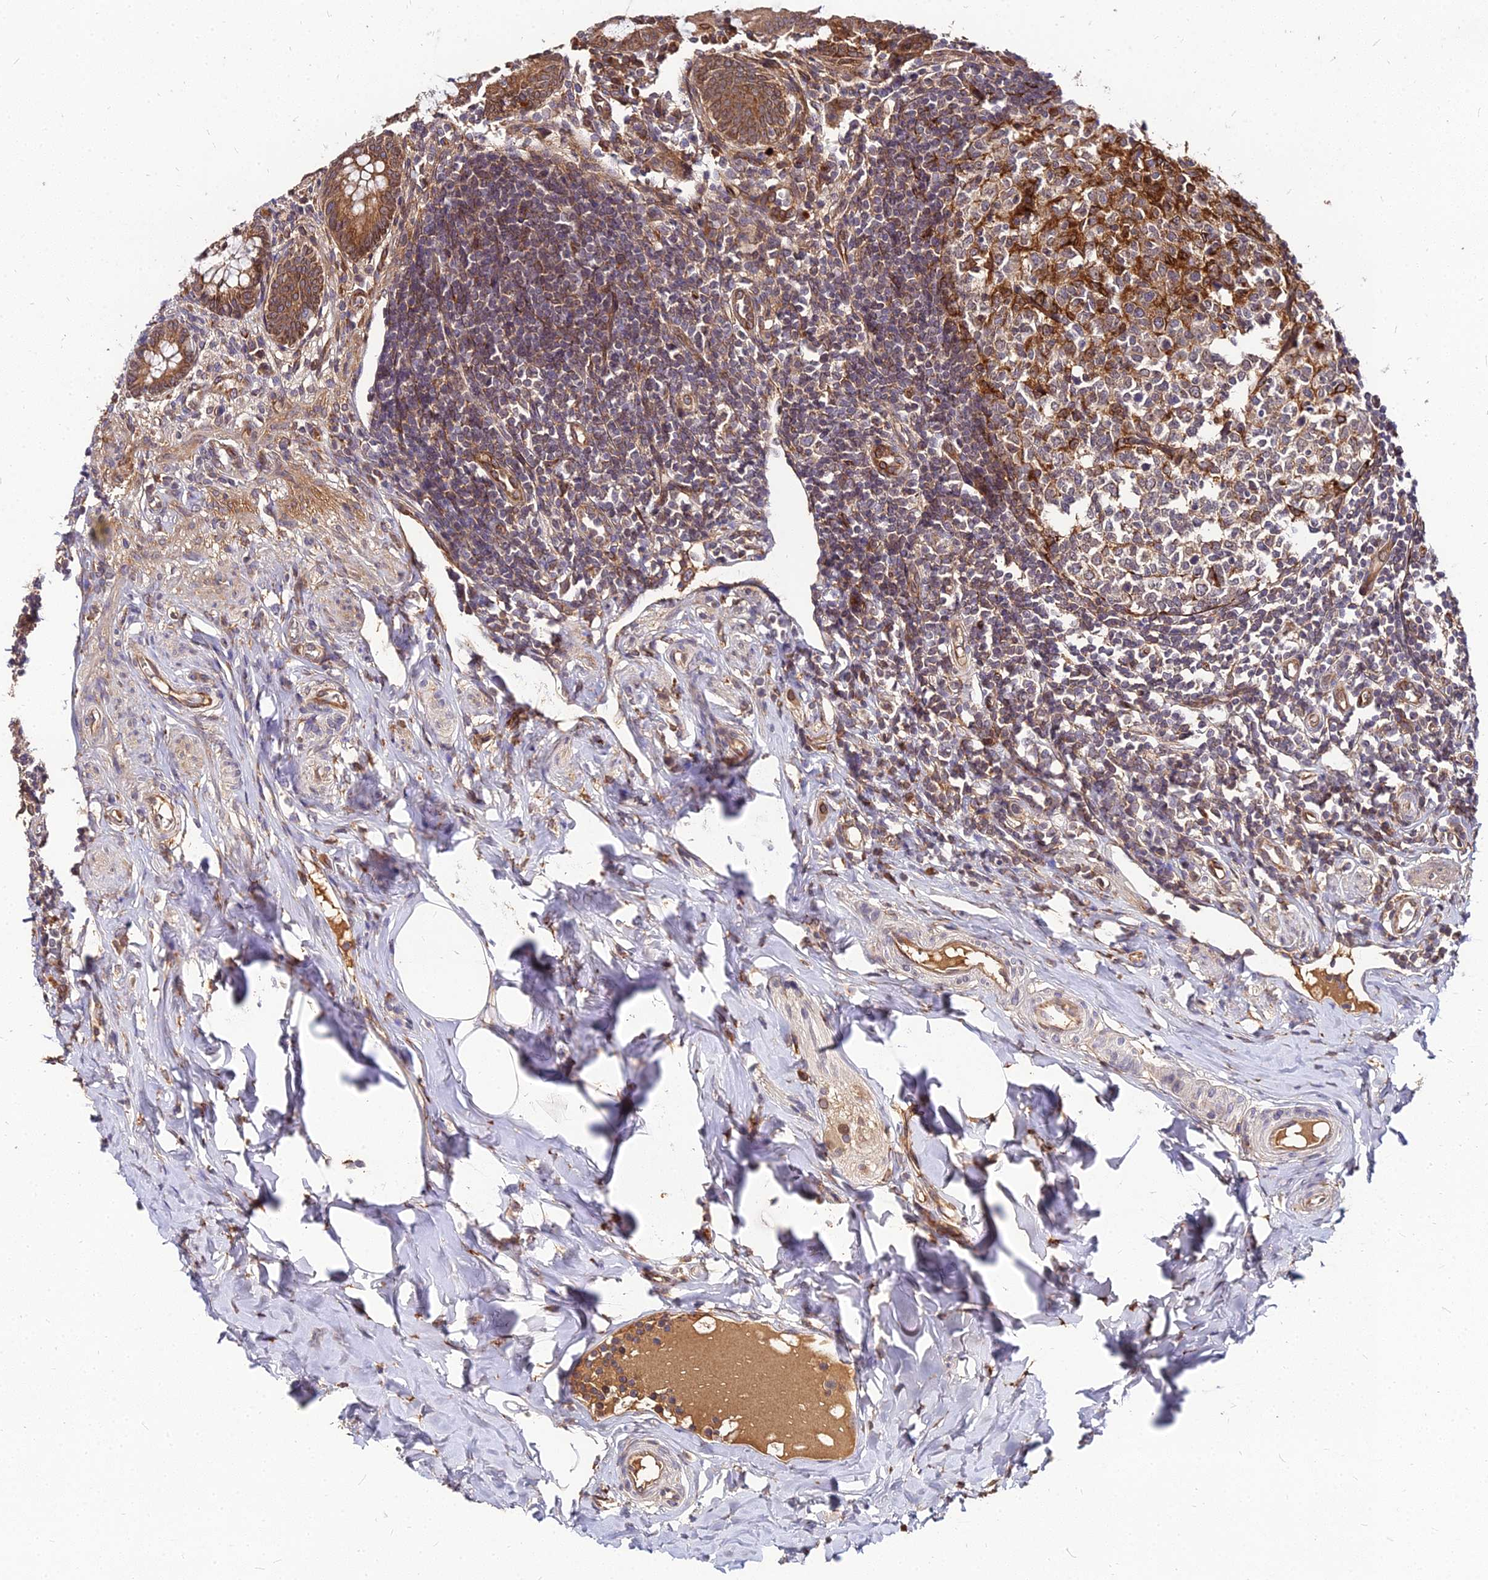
{"staining": {"intensity": "strong", "quantity": ">75%", "location": "cytoplasmic/membranous"}, "tissue": "appendix", "cell_type": "Glandular cells", "image_type": "normal", "snomed": [{"axis": "morphology", "description": "Normal tissue, NOS"}, {"axis": "topography", "description": "Appendix"}], "caption": "High-power microscopy captured an immunohistochemistry micrograph of benign appendix, revealing strong cytoplasmic/membranous staining in approximately >75% of glandular cells. The staining was performed using DAB, with brown indicating positive protein expression. Nuclei are stained blue with hematoxylin.", "gene": "PDE4D", "patient": {"sex": "female", "age": 33}}